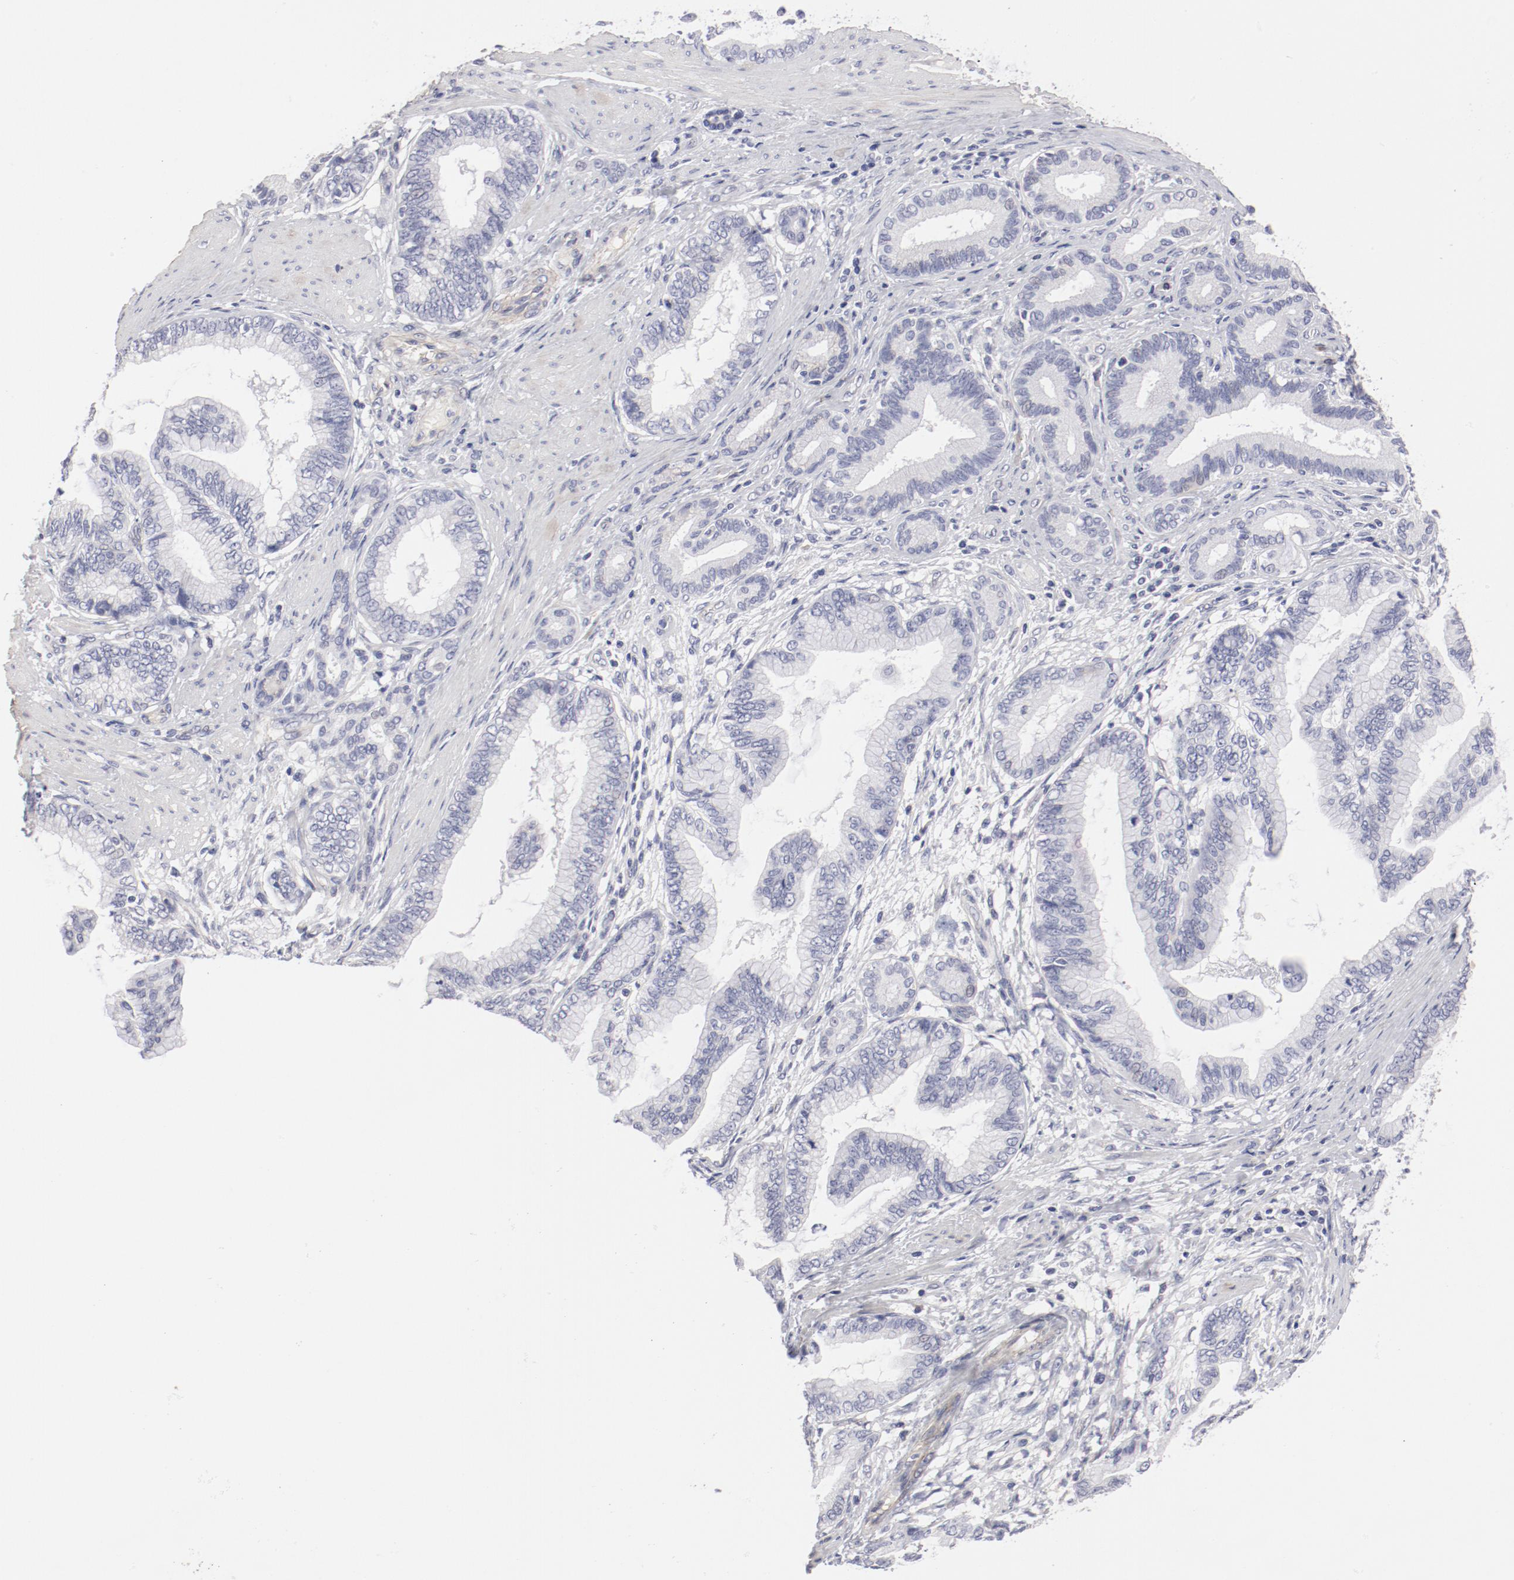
{"staining": {"intensity": "negative", "quantity": "none", "location": "none"}, "tissue": "pancreatic cancer", "cell_type": "Tumor cells", "image_type": "cancer", "snomed": [{"axis": "morphology", "description": "Adenocarcinoma, NOS"}, {"axis": "topography", "description": "Pancreas"}], "caption": "Image shows no protein staining in tumor cells of pancreatic cancer tissue. (Brightfield microscopy of DAB (3,3'-diaminobenzidine) immunohistochemistry at high magnification).", "gene": "LAX1", "patient": {"sex": "female", "age": 64}}